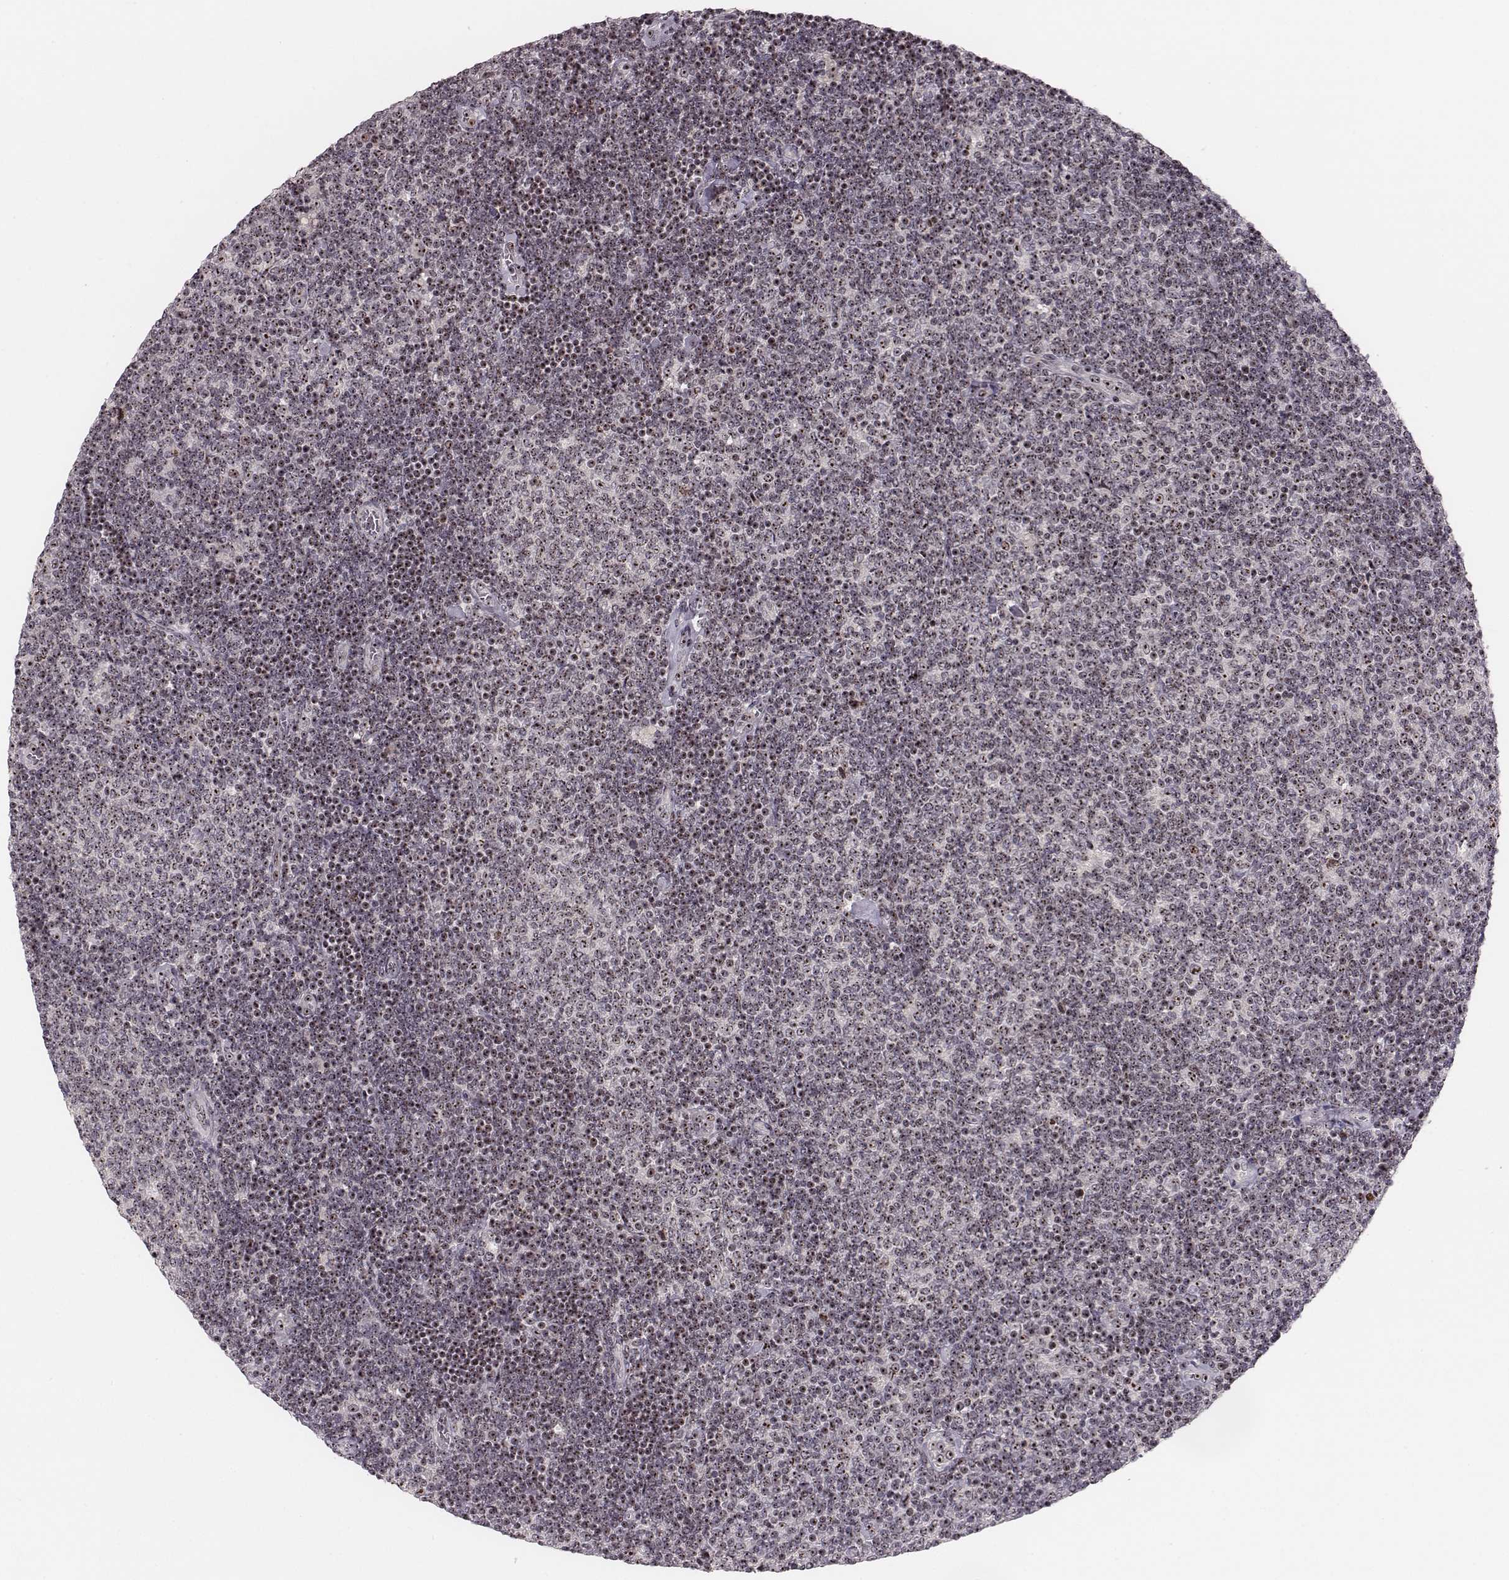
{"staining": {"intensity": "moderate", "quantity": ">75%", "location": "nuclear"}, "tissue": "lymphoma", "cell_type": "Tumor cells", "image_type": "cancer", "snomed": [{"axis": "morphology", "description": "Malignant lymphoma, non-Hodgkin's type, Low grade"}, {"axis": "topography", "description": "Lymph node"}], "caption": "The immunohistochemical stain highlights moderate nuclear expression in tumor cells of lymphoma tissue.", "gene": "NOP56", "patient": {"sex": "male", "age": 52}}